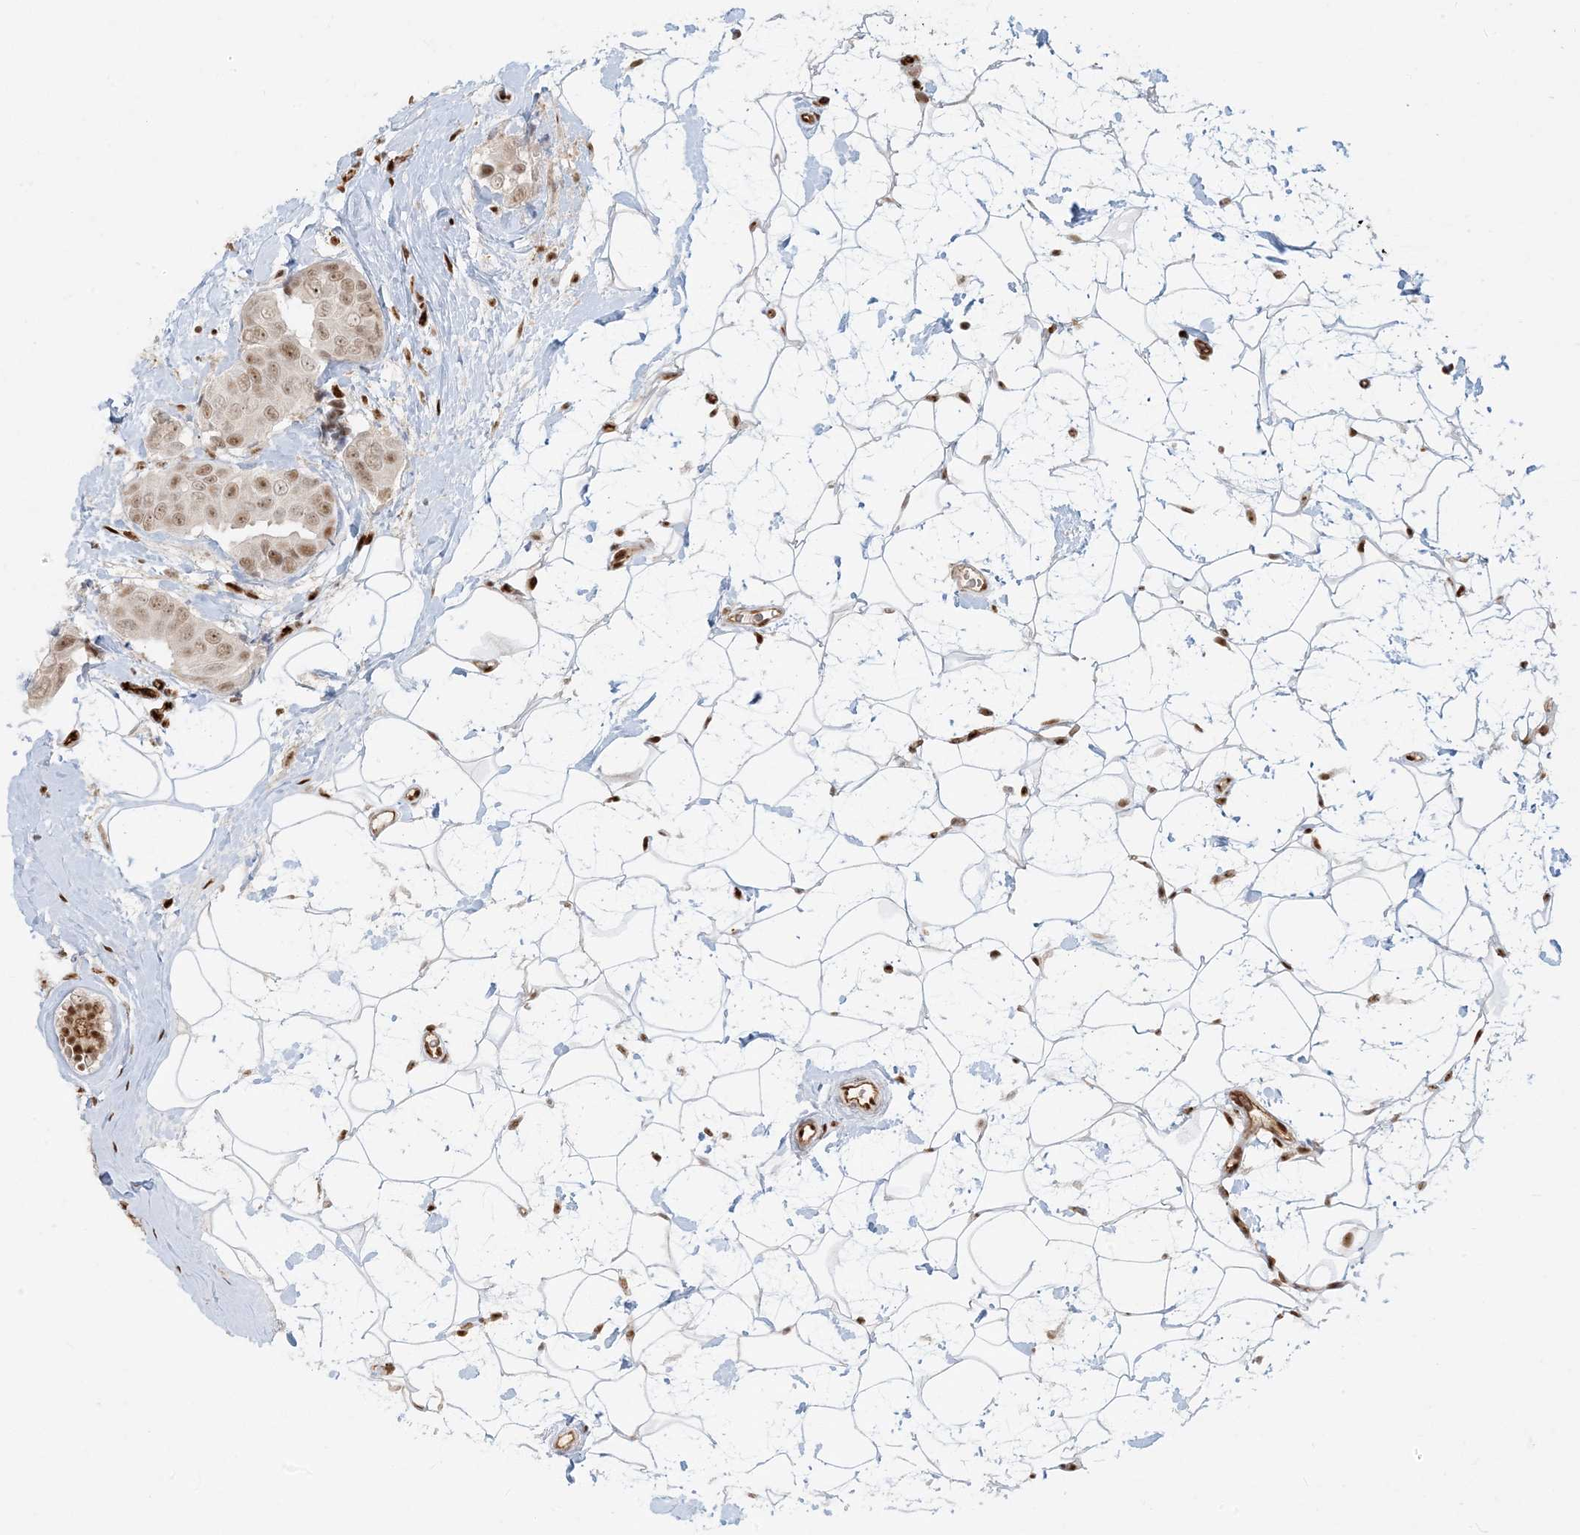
{"staining": {"intensity": "weak", "quantity": ">75%", "location": "nuclear"}, "tissue": "breast cancer", "cell_type": "Tumor cells", "image_type": "cancer", "snomed": [{"axis": "morphology", "description": "Normal tissue, NOS"}, {"axis": "morphology", "description": "Duct carcinoma"}, {"axis": "topography", "description": "Breast"}], "caption": "This image shows breast cancer (intraductal carcinoma) stained with IHC to label a protein in brown. The nuclear of tumor cells show weak positivity for the protein. Nuclei are counter-stained blue.", "gene": "CKS2", "patient": {"sex": "female", "age": 39}}